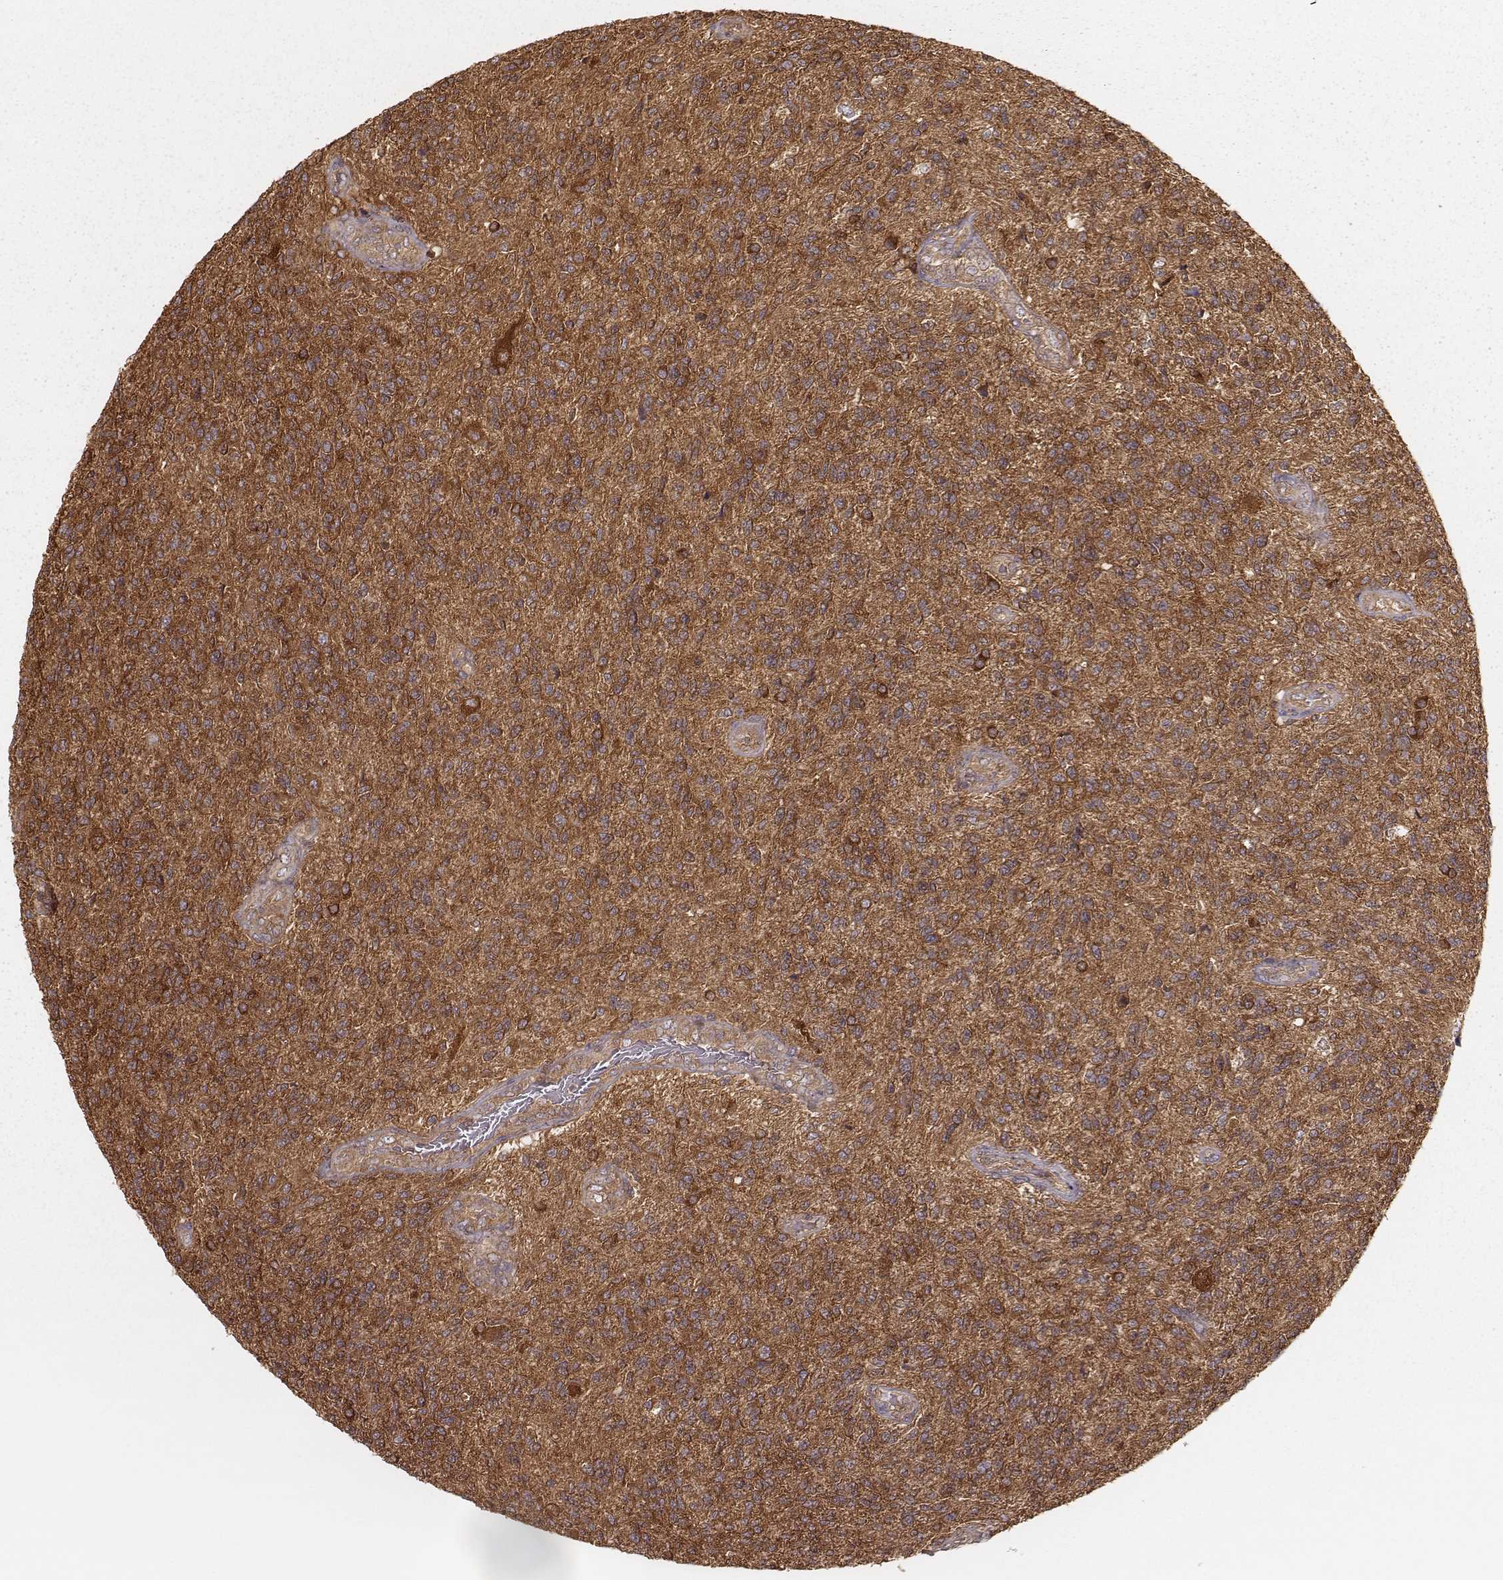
{"staining": {"intensity": "strong", "quantity": ">75%", "location": "cytoplasmic/membranous"}, "tissue": "glioma", "cell_type": "Tumor cells", "image_type": "cancer", "snomed": [{"axis": "morphology", "description": "Glioma, malignant, High grade"}, {"axis": "topography", "description": "Brain"}], "caption": "The micrograph shows immunohistochemical staining of malignant high-grade glioma. There is strong cytoplasmic/membranous positivity is present in about >75% of tumor cells.", "gene": "CARS1", "patient": {"sex": "male", "age": 56}}